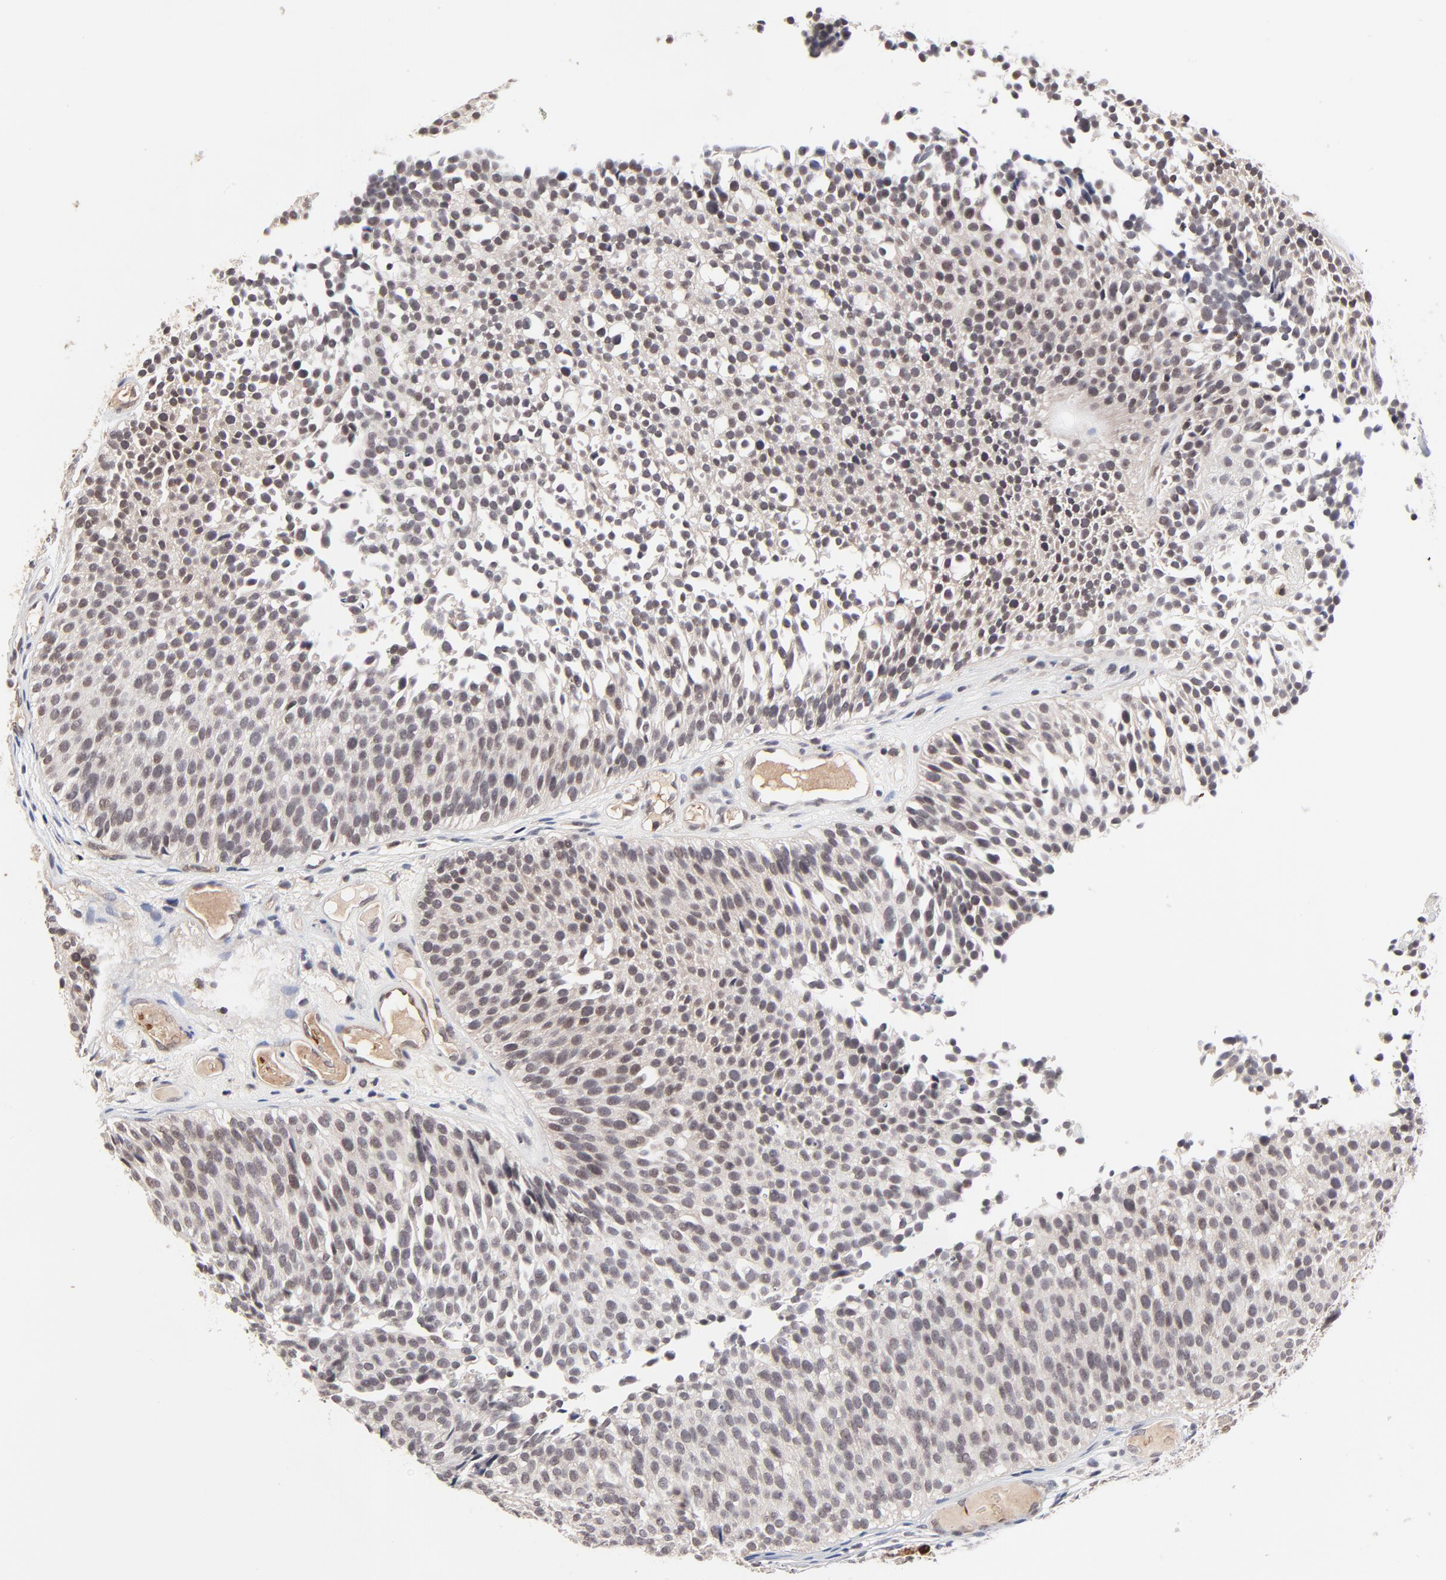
{"staining": {"intensity": "weak", "quantity": "<25%", "location": "cytoplasmic/membranous"}, "tissue": "urothelial cancer", "cell_type": "Tumor cells", "image_type": "cancer", "snomed": [{"axis": "morphology", "description": "Urothelial carcinoma, Low grade"}, {"axis": "topography", "description": "Urinary bladder"}], "caption": "Immunohistochemistry (IHC) of human urothelial cancer reveals no expression in tumor cells. (DAB (3,3'-diaminobenzidine) immunohistochemistry (IHC) visualized using brightfield microscopy, high magnification).", "gene": "CASP10", "patient": {"sex": "male", "age": 85}}